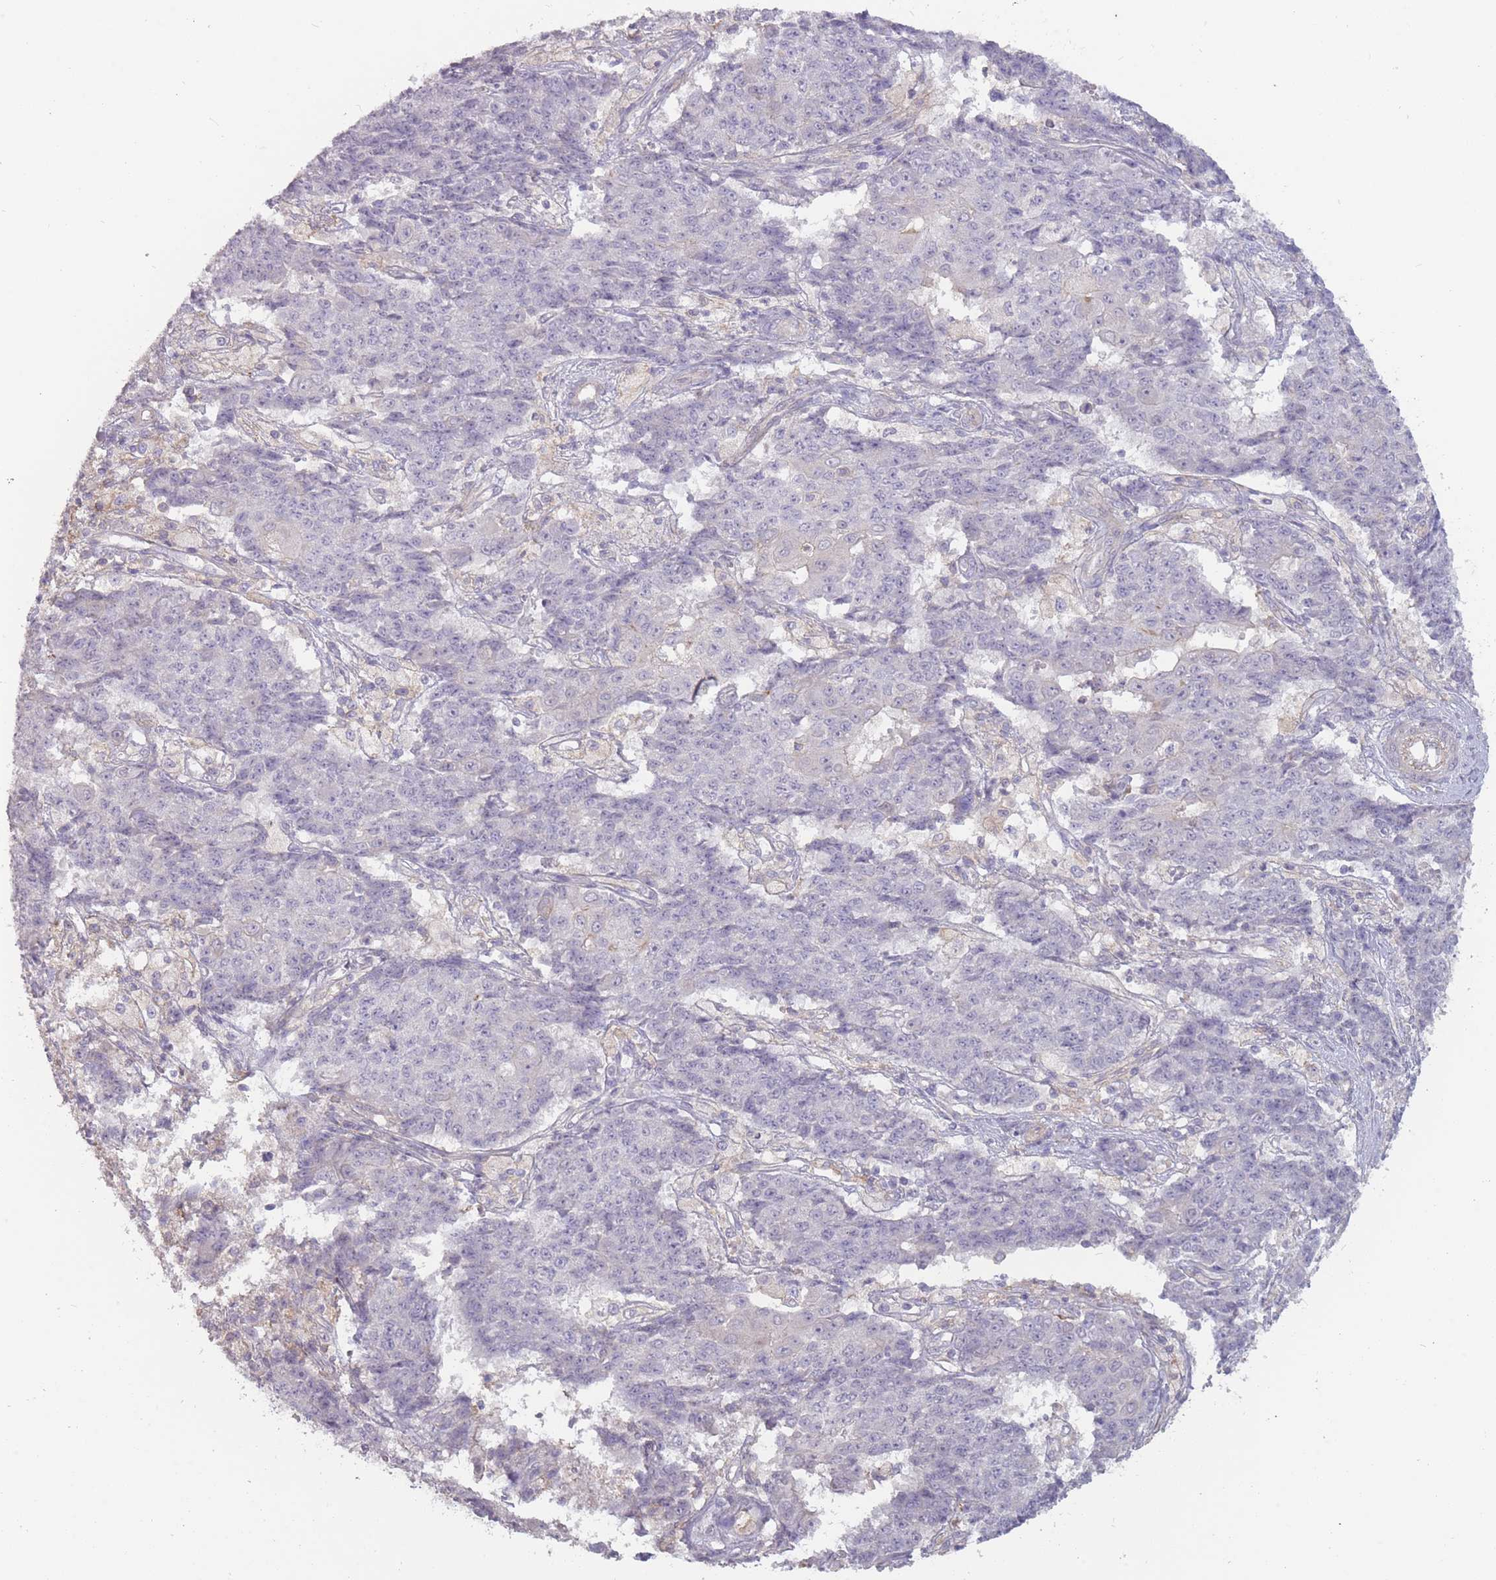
{"staining": {"intensity": "negative", "quantity": "none", "location": "none"}, "tissue": "ovarian cancer", "cell_type": "Tumor cells", "image_type": "cancer", "snomed": [{"axis": "morphology", "description": "Carcinoma, endometroid"}, {"axis": "topography", "description": "Ovary"}], "caption": "Immunohistochemistry (IHC) of ovarian cancer (endometroid carcinoma) displays no positivity in tumor cells.", "gene": "TET3", "patient": {"sex": "female", "age": 42}}